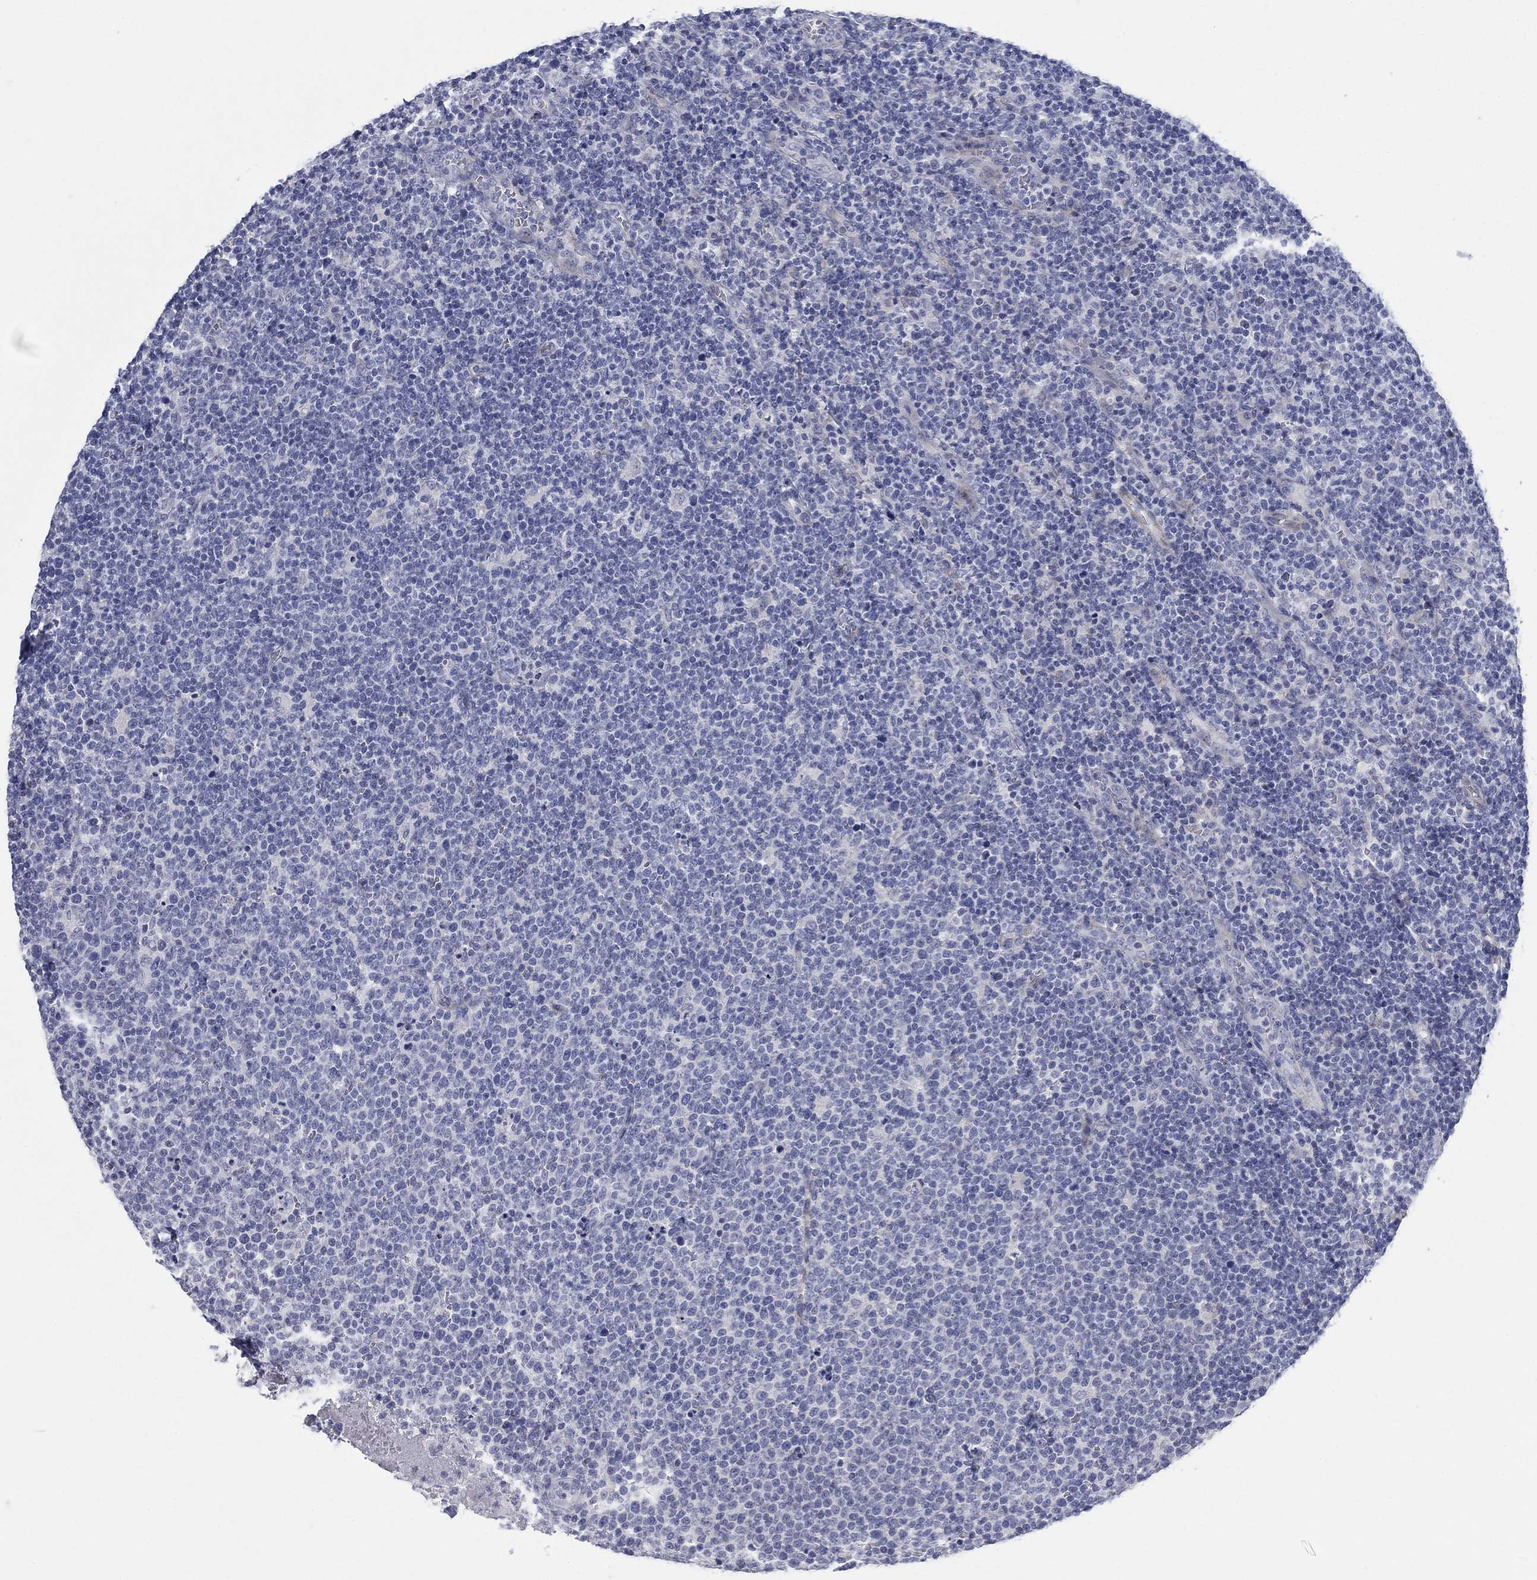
{"staining": {"intensity": "negative", "quantity": "none", "location": "none"}, "tissue": "lymphoma", "cell_type": "Tumor cells", "image_type": "cancer", "snomed": [{"axis": "morphology", "description": "Malignant lymphoma, non-Hodgkin's type, High grade"}, {"axis": "topography", "description": "Lymph node"}], "caption": "Tumor cells are negative for brown protein staining in lymphoma. The staining is performed using DAB (3,3'-diaminobenzidine) brown chromogen with nuclei counter-stained in using hematoxylin.", "gene": "DNER", "patient": {"sex": "male", "age": 61}}